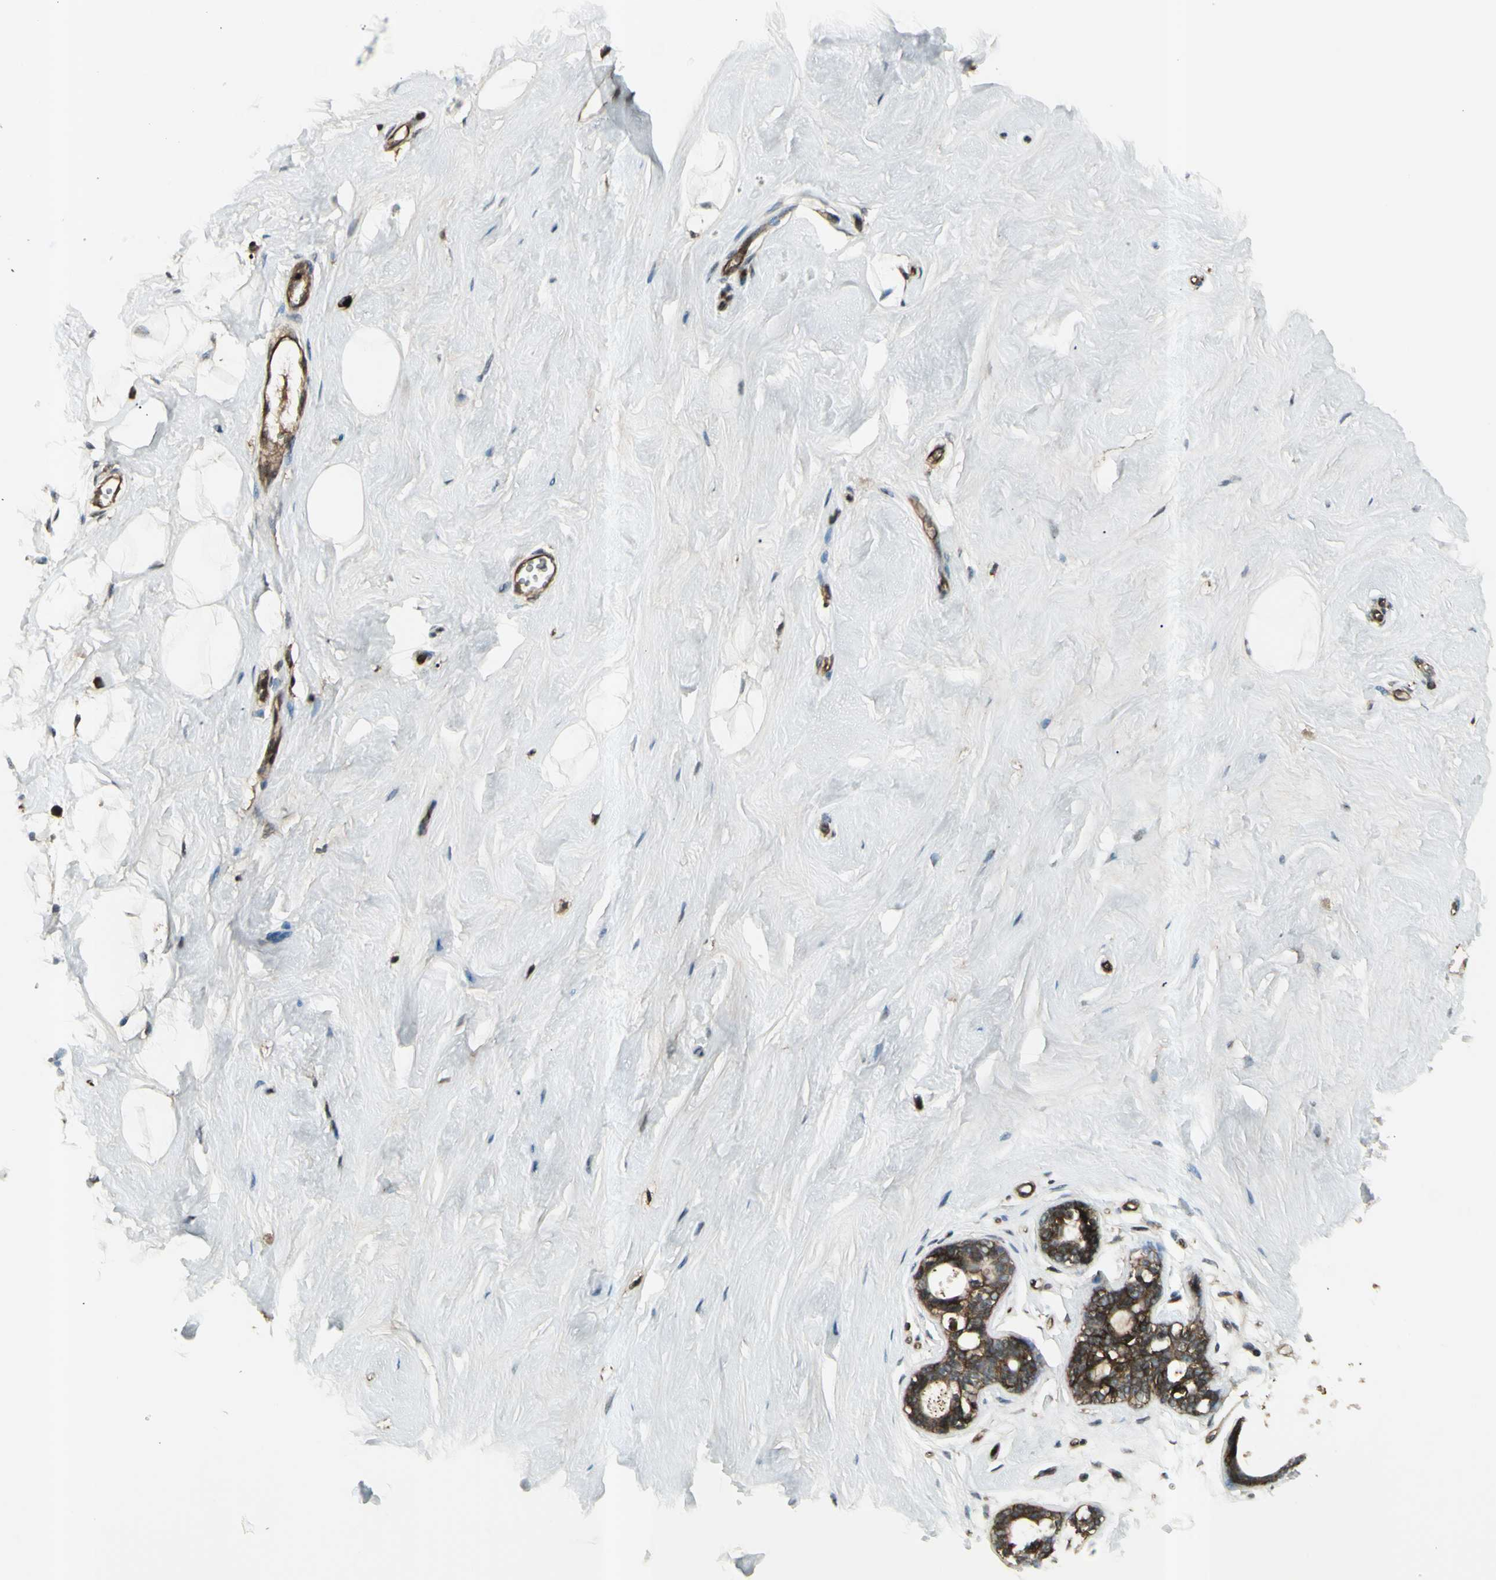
{"staining": {"intensity": "negative", "quantity": "none", "location": "none"}, "tissue": "breast", "cell_type": "Adipocytes", "image_type": "normal", "snomed": [{"axis": "morphology", "description": "Normal tissue, NOS"}, {"axis": "topography", "description": "Breast"}], "caption": "Protein analysis of benign breast exhibits no significant positivity in adipocytes.", "gene": "FXYD5", "patient": {"sex": "female", "age": 23}}